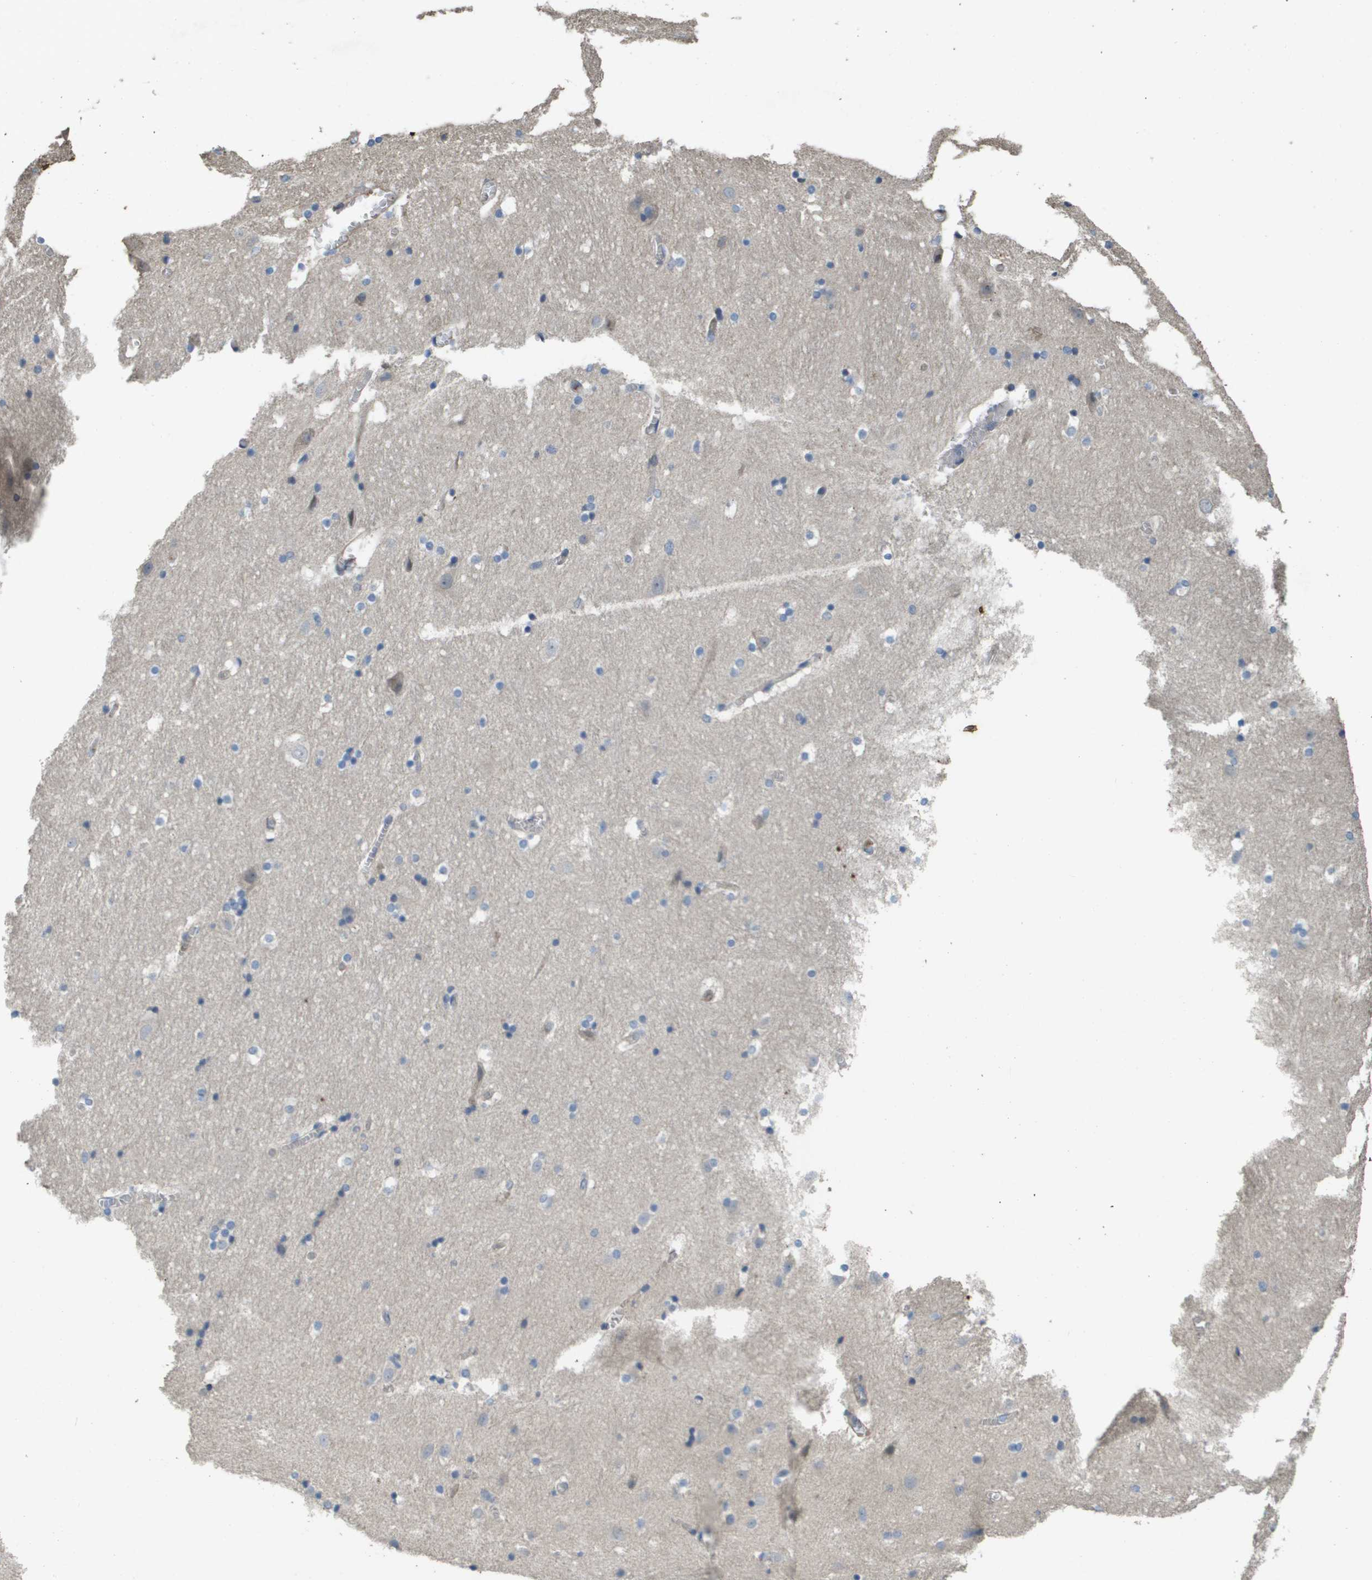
{"staining": {"intensity": "weak", "quantity": "<25%", "location": "cytoplasmic/membranous"}, "tissue": "hippocampus", "cell_type": "Glial cells", "image_type": "normal", "snomed": [{"axis": "morphology", "description": "Normal tissue, NOS"}, {"axis": "topography", "description": "Hippocampus"}], "caption": "This is an immunohistochemistry (IHC) micrograph of unremarkable hippocampus. There is no staining in glial cells.", "gene": "KRT23", "patient": {"sex": "male", "age": 45}}